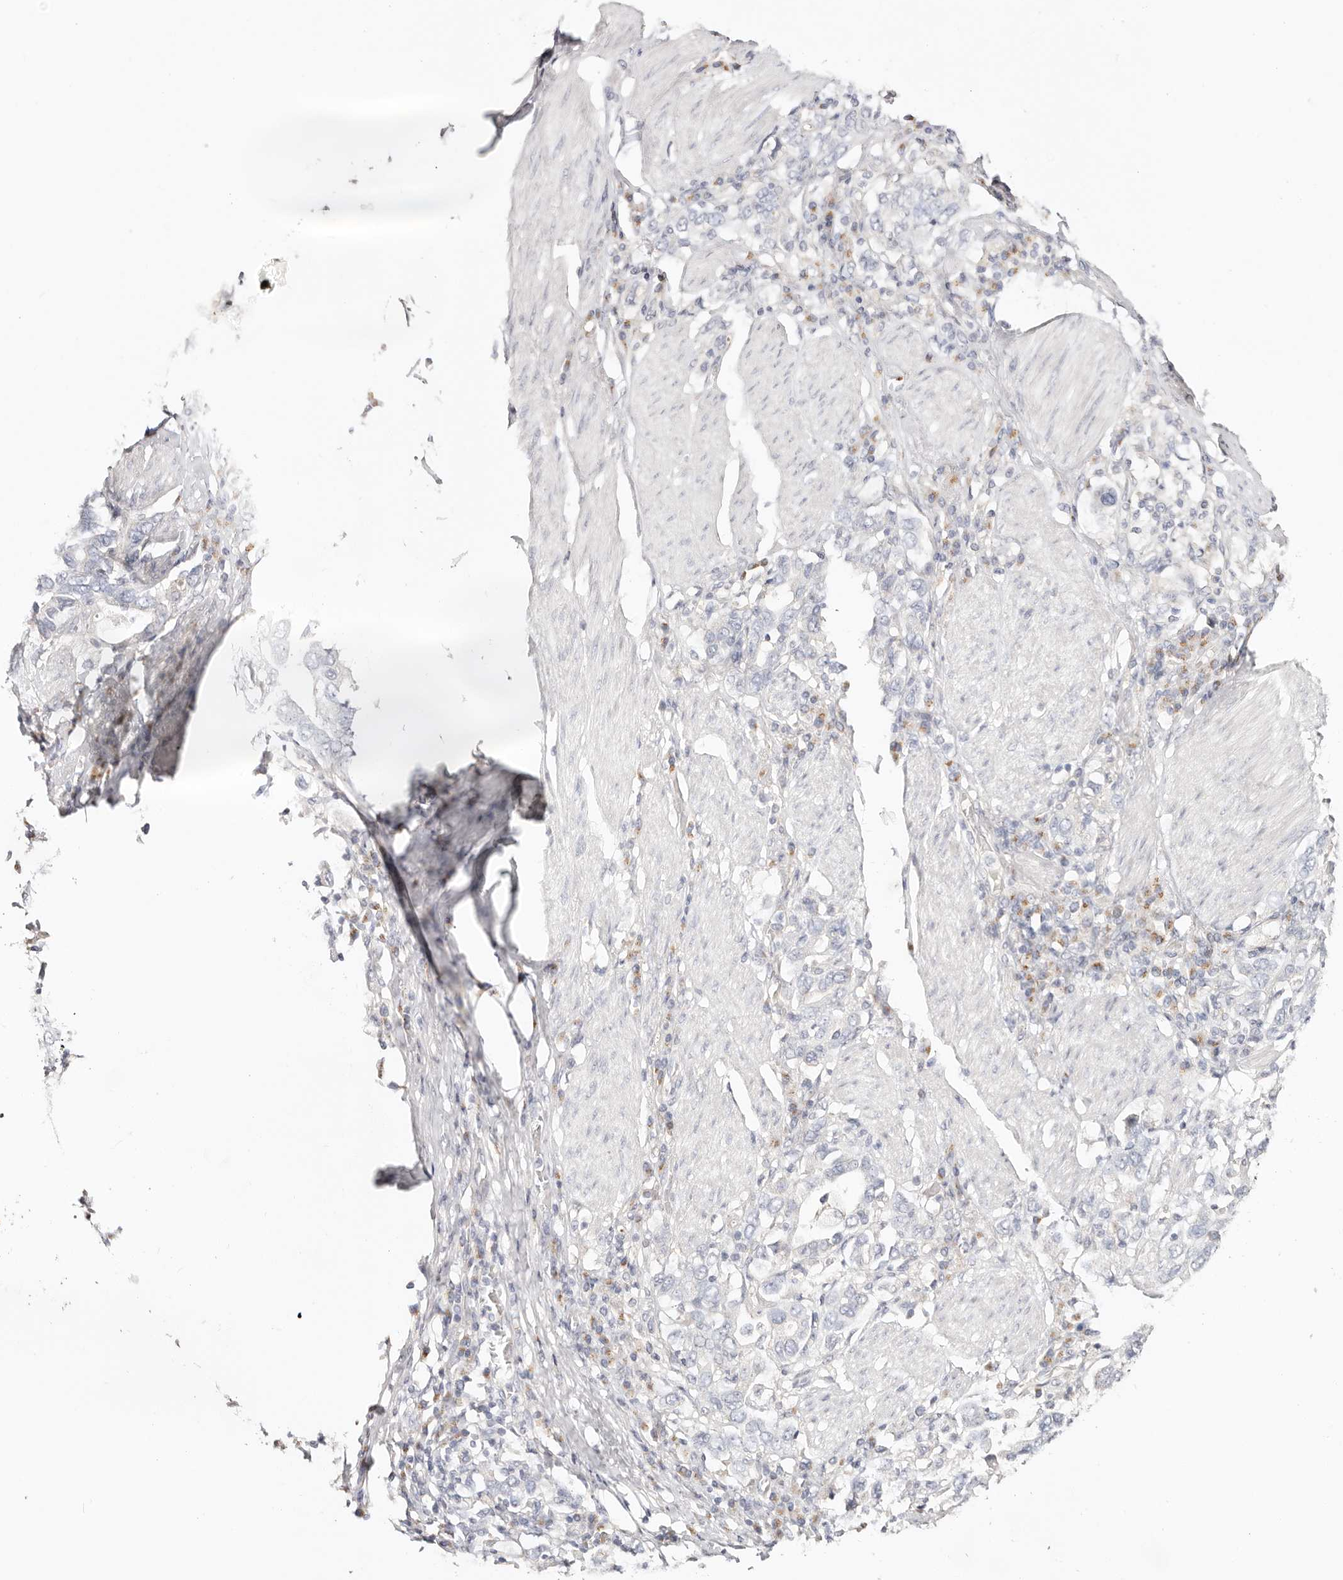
{"staining": {"intensity": "negative", "quantity": "none", "location": "none"}, "tissue": "stomach cancer", "cell_type": "Tumor cells", "image_type": "cancer", "snomed": [{"axis": "morphology", "description": "Adenocarcinoma, NOS"}, {"axis": "topography", "description": "Stomach, upper"}], "caption": "Immunohistochemical staining of human adenocarcinoma (stomach) reveals no significant expression in tumor cells.", "gene": "DNASE1", "patient": {"sex": "male", "age": 62}}